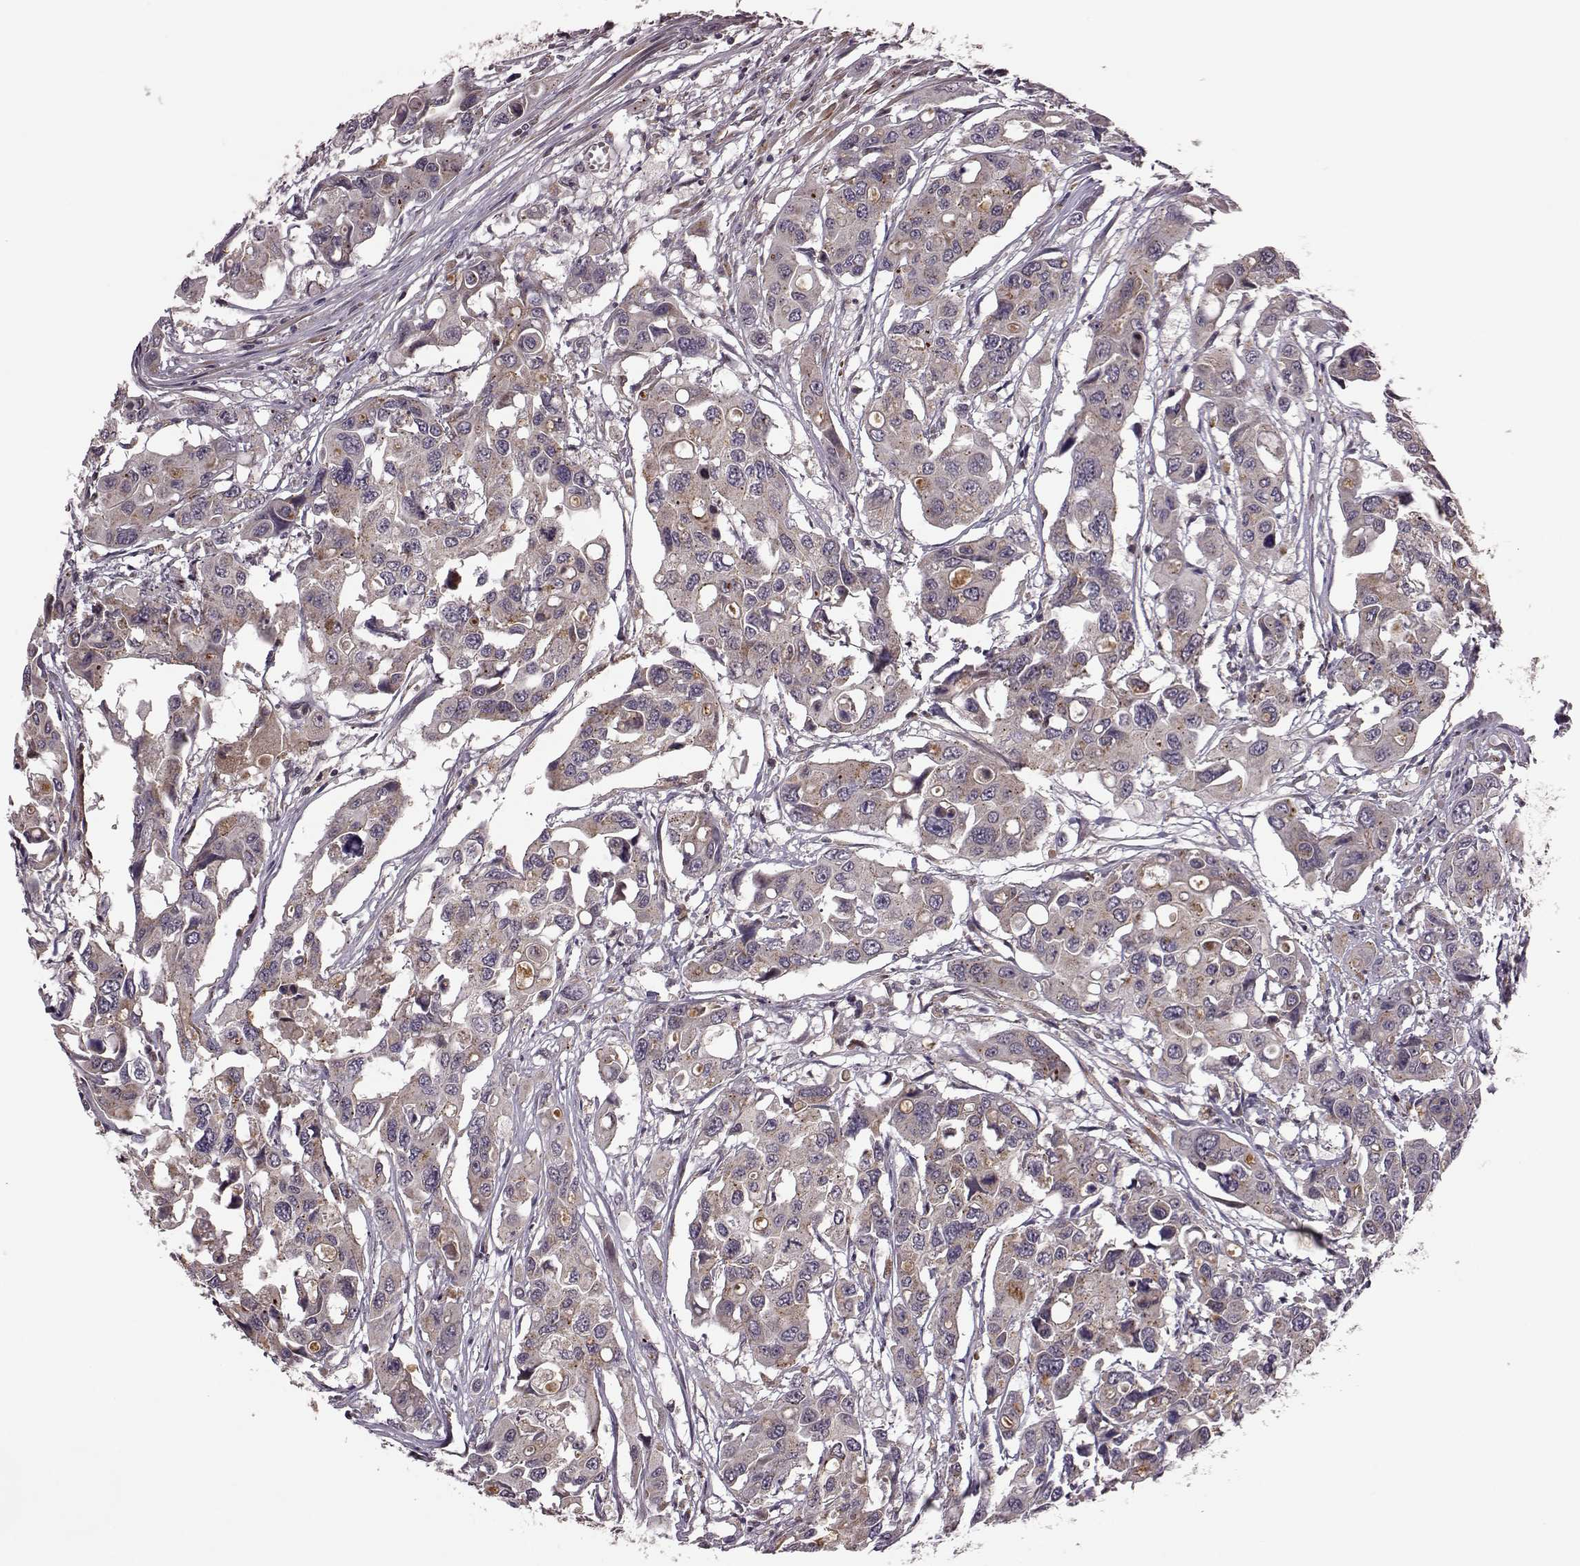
{"staining": {"intensity": "weak", "quantity": ">75%", "location": "cytoplasmic/membranous"}, "tissue": "colorectal cancer", "cell_type": "Tumor cells", "image_type": "cancer", "snomed": [{"axis": "morphology", "description": "Adenocarcinoma, NOS"}, {"axis": "topography", "description": "Colon"}], "caption": "A high-resolution histopathology image shows IHC staining of adenocarcinoma (colorectal), which exhibits weak cytoplasmic/membranous expression in approximately >75% of tumor cells. Using DAB (brown) and hematoxylin (blue) stains, captured at high magnification using brightfield microscopy.", "gene": "FNIP2", "patient": {"sex": "male", "age": 77}}